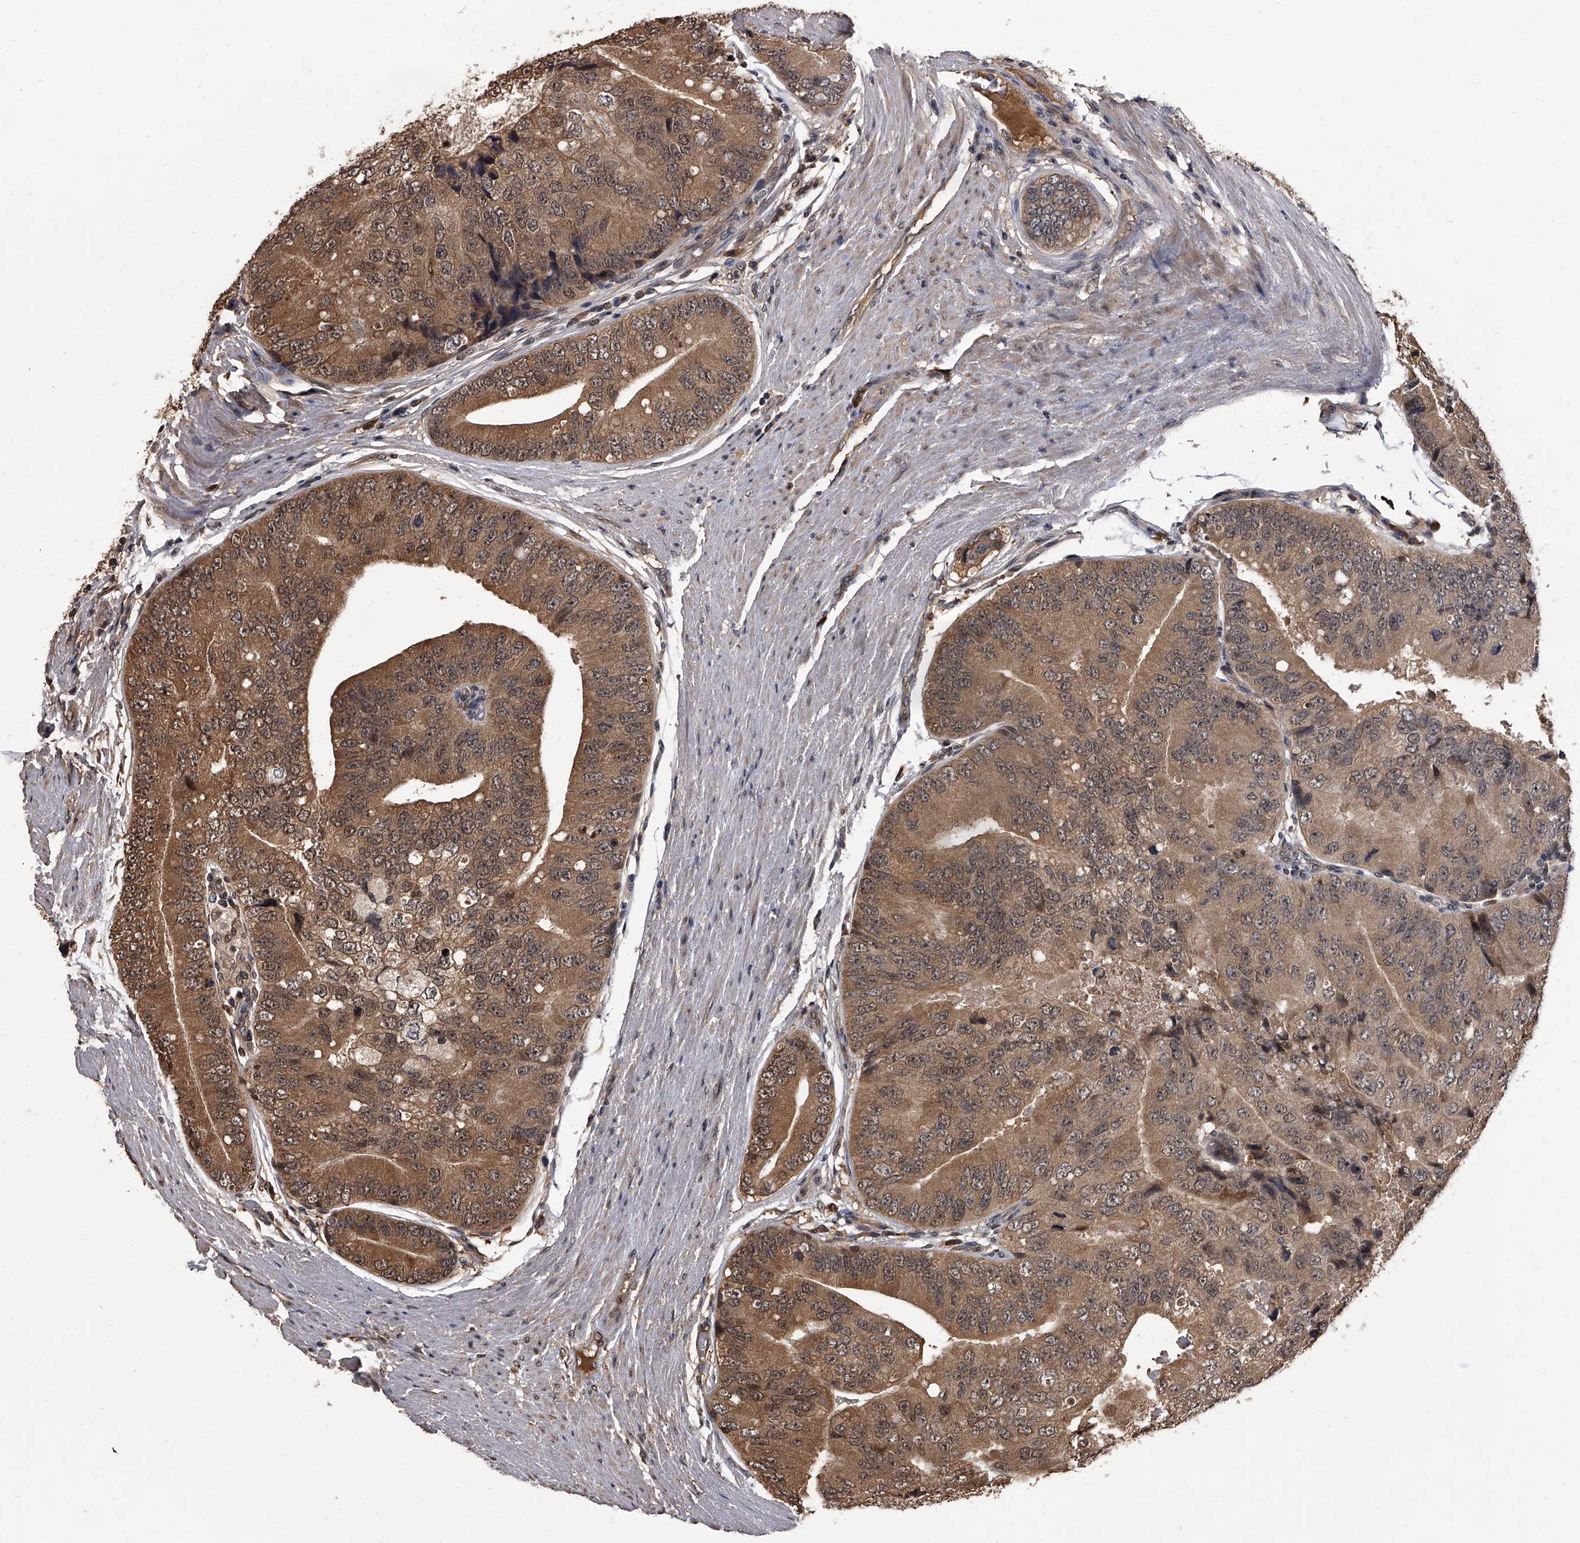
{"staining": {"intensity": "moderate", "quantity": ">75%", "location": "cytoplasmic/membranous,nuclear"}, "tissue": "prostate cancer", "cell_type": "Tumor cells", "image_type": "cancer", "snomed": [{"axis": "morphology", "description": "Adenocarcinoma, High grade"}, {"axis": "topography", "description": "Prostate"}], "caption": "Prostate cancer tissue exhibits moderate cytoplasmic/membranous and nuclear staining in about >75% of tumor cells", "gene": "SLC18B1", "patient": {"sex": "male", "age": 70}}